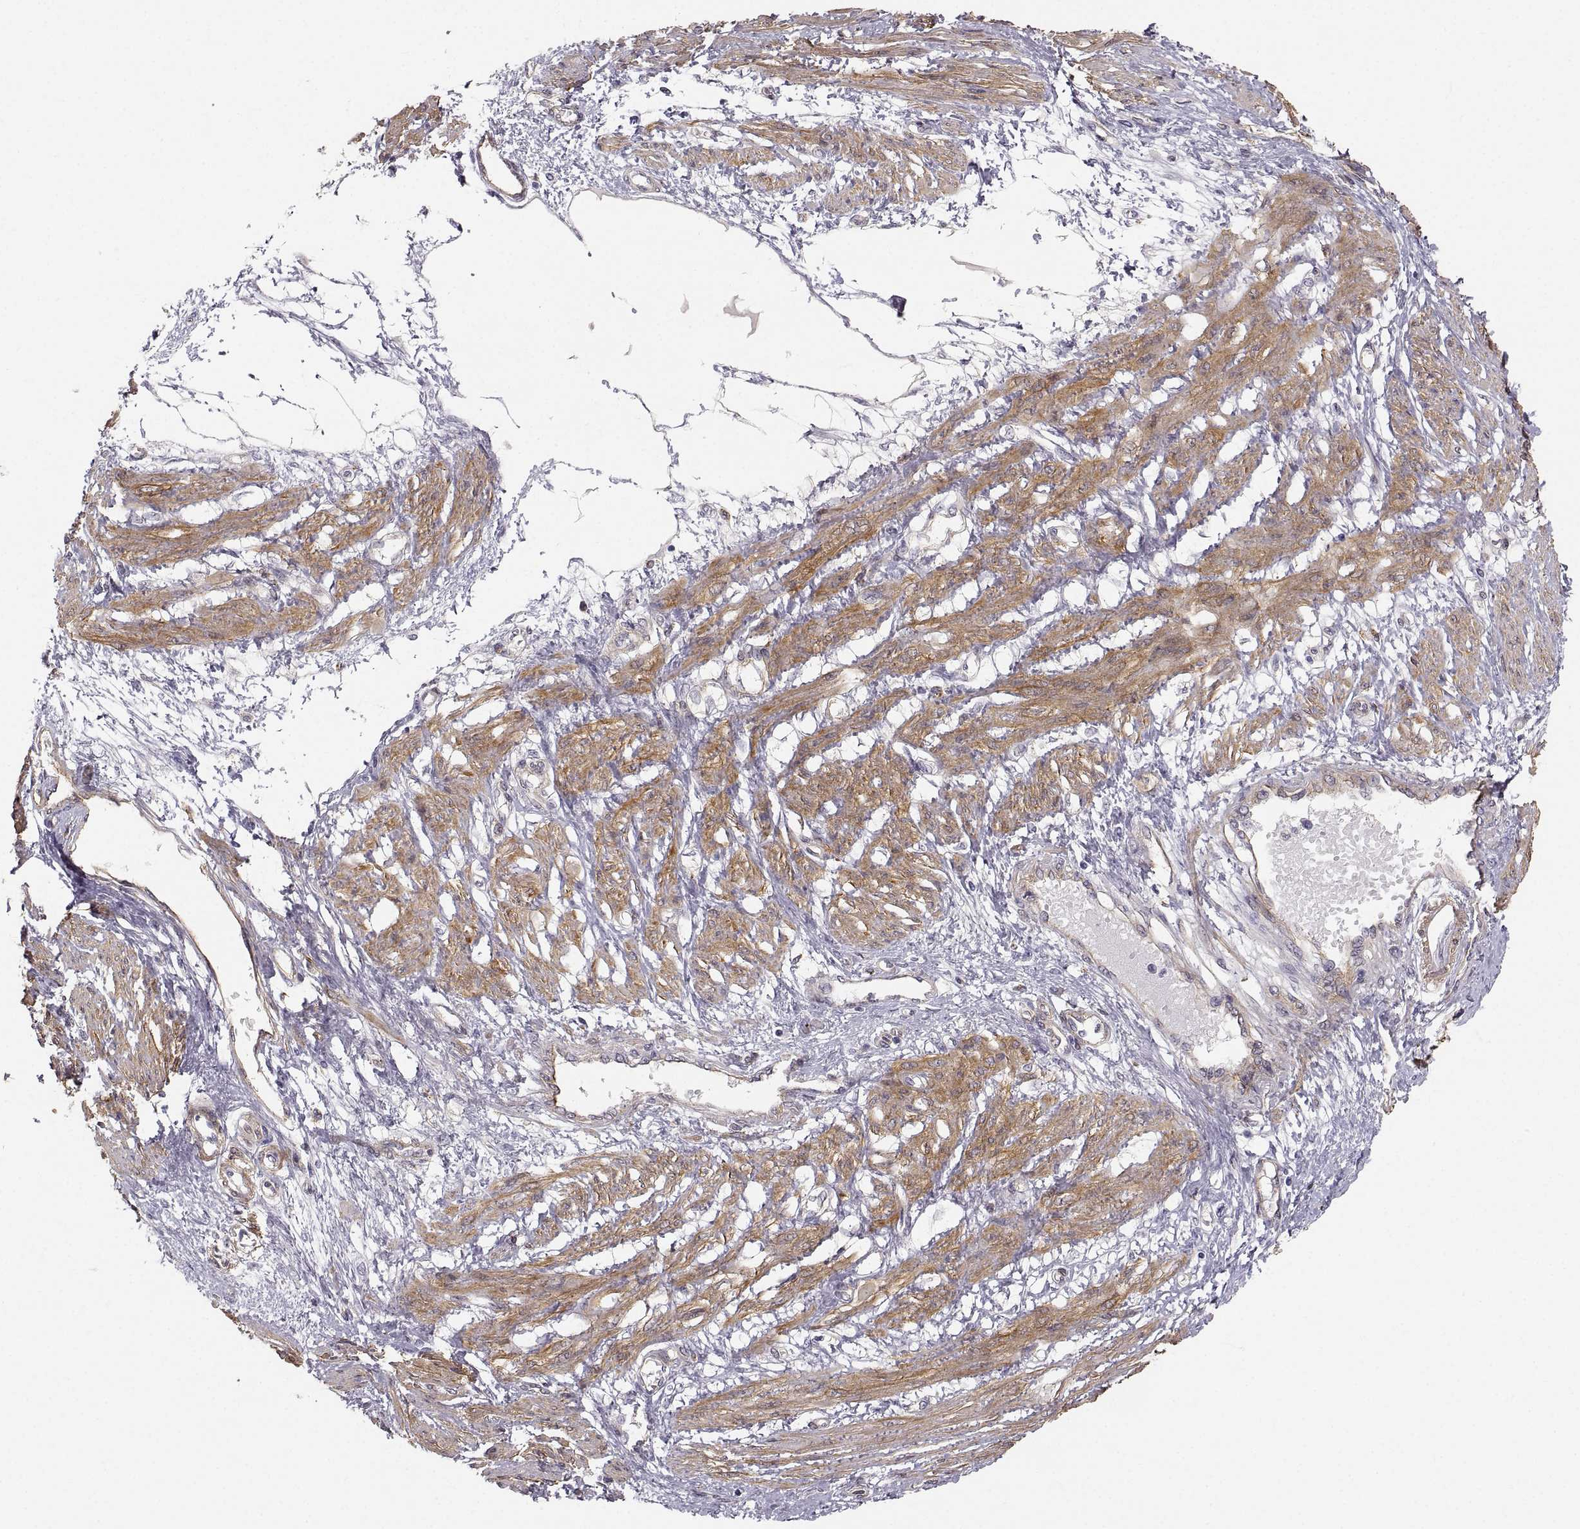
{"staining": {"intensity": "moderate", "quantity": ">75%", "location": "cytoplasmic/membranous"}, "tissue": "smooth muscle", "cell_type": "Smooth muscle cells", "image_type": "normal", "snomed": [{"axis": "morphology", "description": "Normal tissue, NOS"}, {"axis": "topography", "description": "Smooth muscle"}, {"axis": "topography", "description": "Uterus"}], "caption": "Immunohistochemistry of benign human smooth muscle shows medium levels of moderate cytoplasmic/membranous positivity in about >75% of smooth muscle cells.", "gene": "PGM5", "patient": {"sex": "female", "age": 39}}